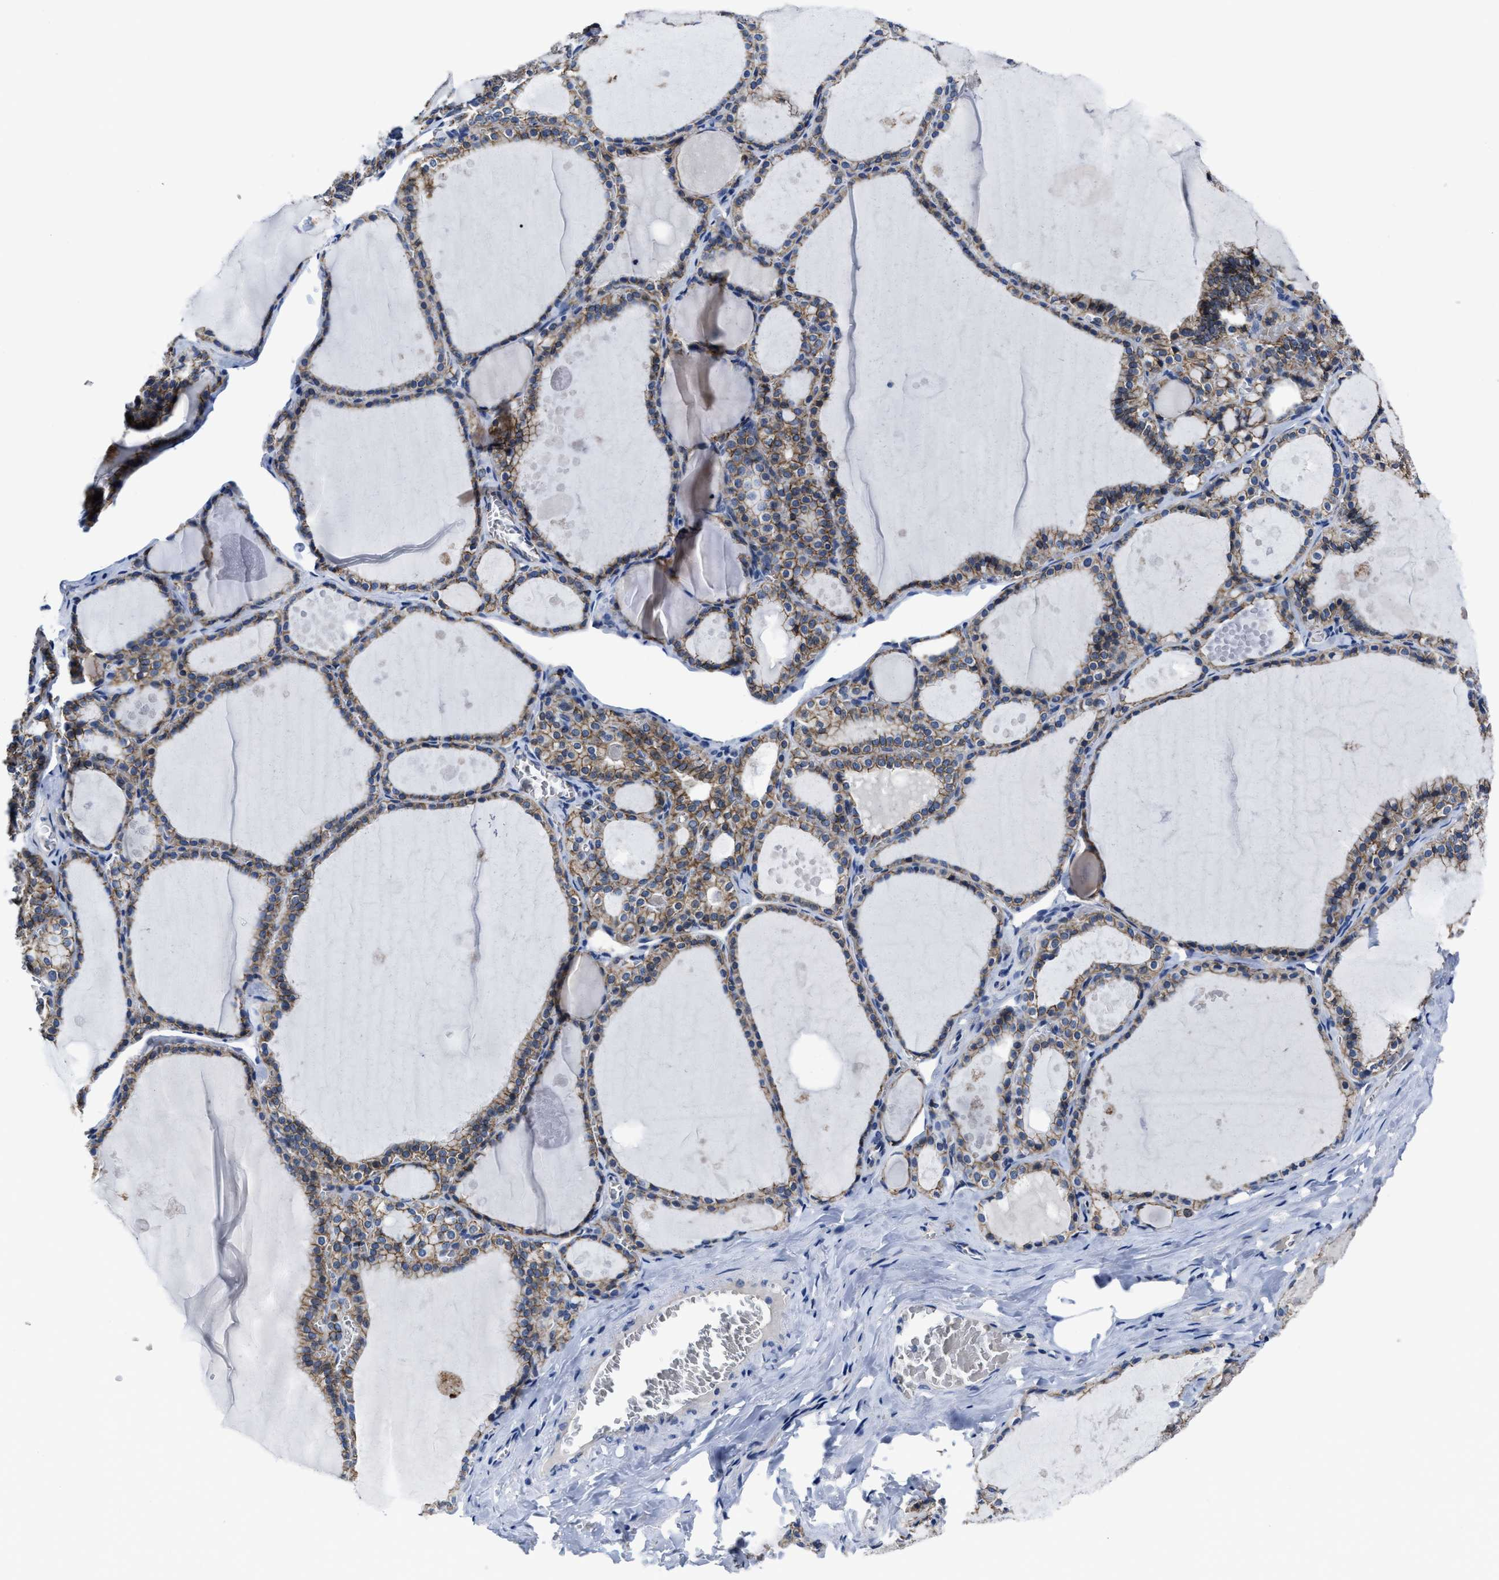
{"staining": {"intensity": "moderate", "quantity": ">75%", "location": "cytoplasmic/membranous"}, "tissue": "thyroid gland", "cell_type": "Glandular cells", "image_type": "normal", "snomed": [{"axis": "morphology", "description": "Normal tissue, NOS"}, {"axis": "topography", "description": "Thyroid gland"}], "caption": "Protein expression analysis of benign human thyroid gland reveals moderate cytoplasmic/membranous expression in about >75% of glandular cells. Nuclei are stained in blue.", "gene": "GHITM", "patient": {"sex": "male", "age": 56}}